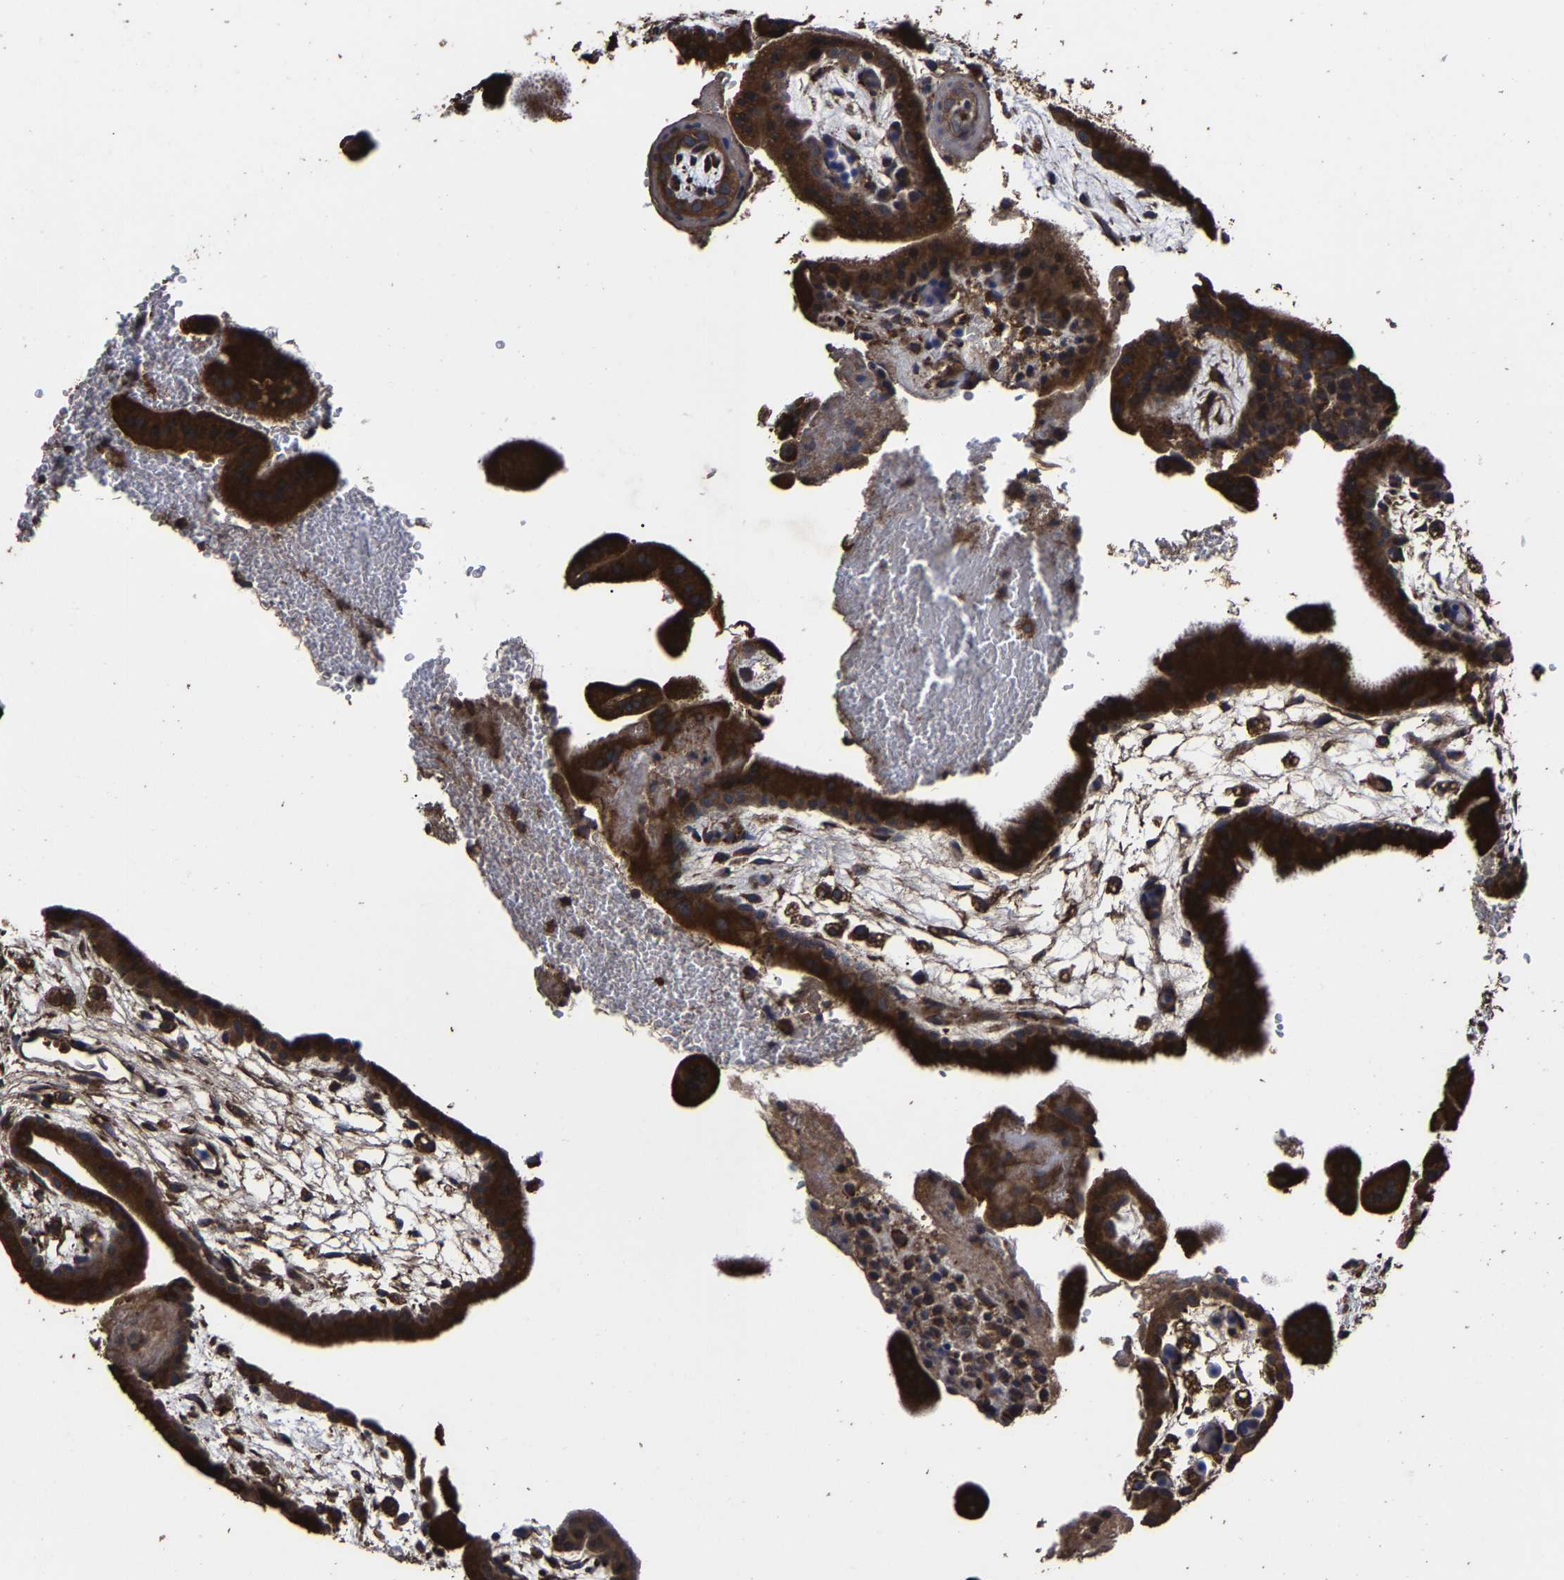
{"staining": {"intensity": "strong", "quantity": ">75%", "location": "cytoplasmic/membranous"}, "tissue": "placenta", "cell_type": "Decidual cells", "image_type": "normal", "snomed": [{"axis": "morphology", "description": "Normal tissue, NOS"}, {"axis": "topography", "description": "Placenta"}], "caption": "This image shows normal placenta stained with IHC to label a protein in brown. The cytoplasmic/membranous of decidual cells show strong positivity for the protein. Nuclei are counter-stained blue.", "gene": "ITCH", "patient": {"sex": "female", "age": 35}}